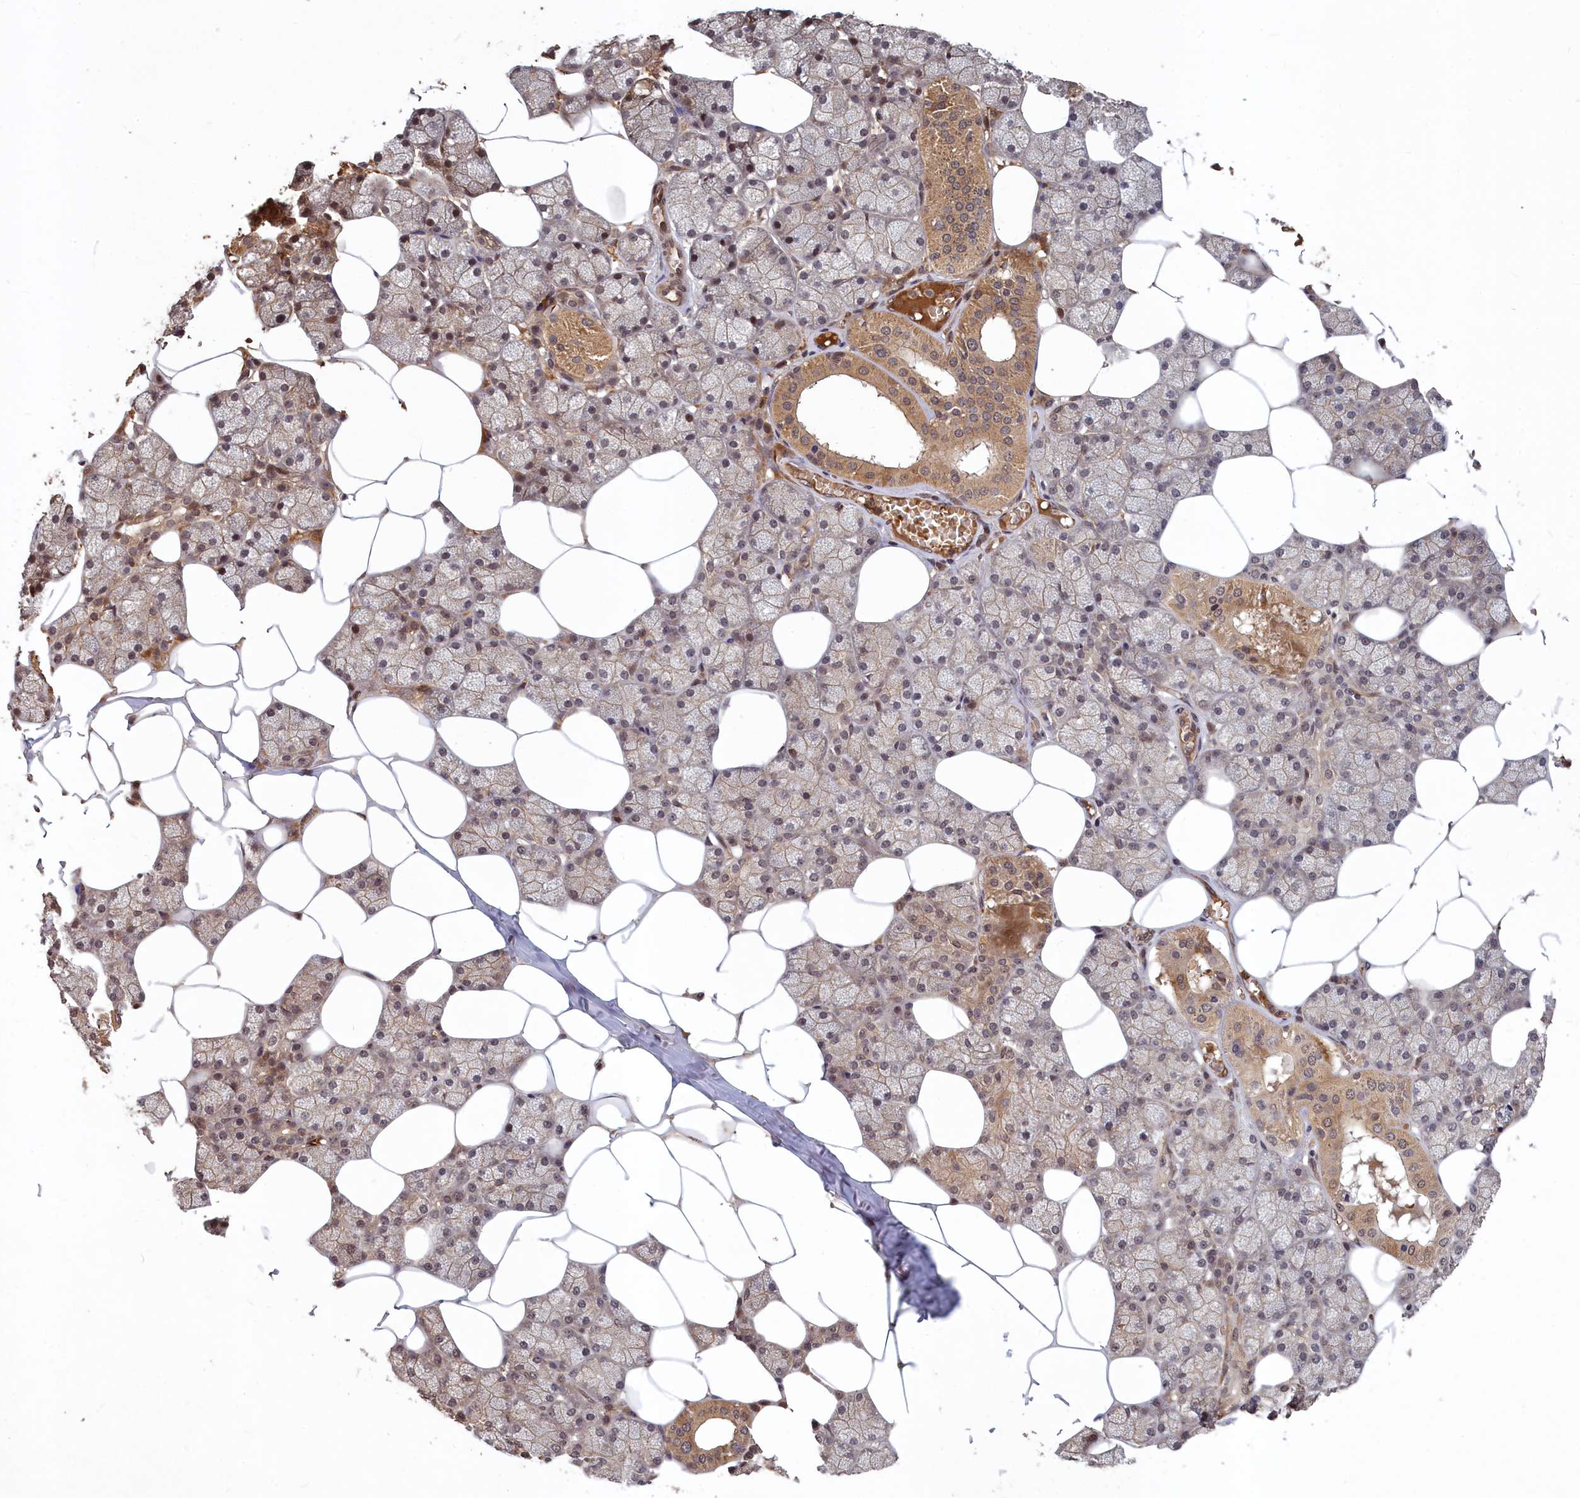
{"staining": {"intensity": "moderate", "quantity": "25%-75%", "location": "cytoplasmic/membranous,nuclear"}, "tissue": "salivary gland", "cell_type": "Glandular cells", "image_type": "normal", "snomed": [{"axis": "morphology", "description": "Normal tissue, NOS"}, {"axis": "topography", "description": "Salivary gland"}], "caption": "Immunohistochemical staining of normal salivary gland reveals 25%-75% levels of moderate cytoplasmic/membranous,nuclear protein positivity in approximately 25%-75% of glandular cells.", "gene": "SRMS", "patient": {"sex": "male", "age": 62}}